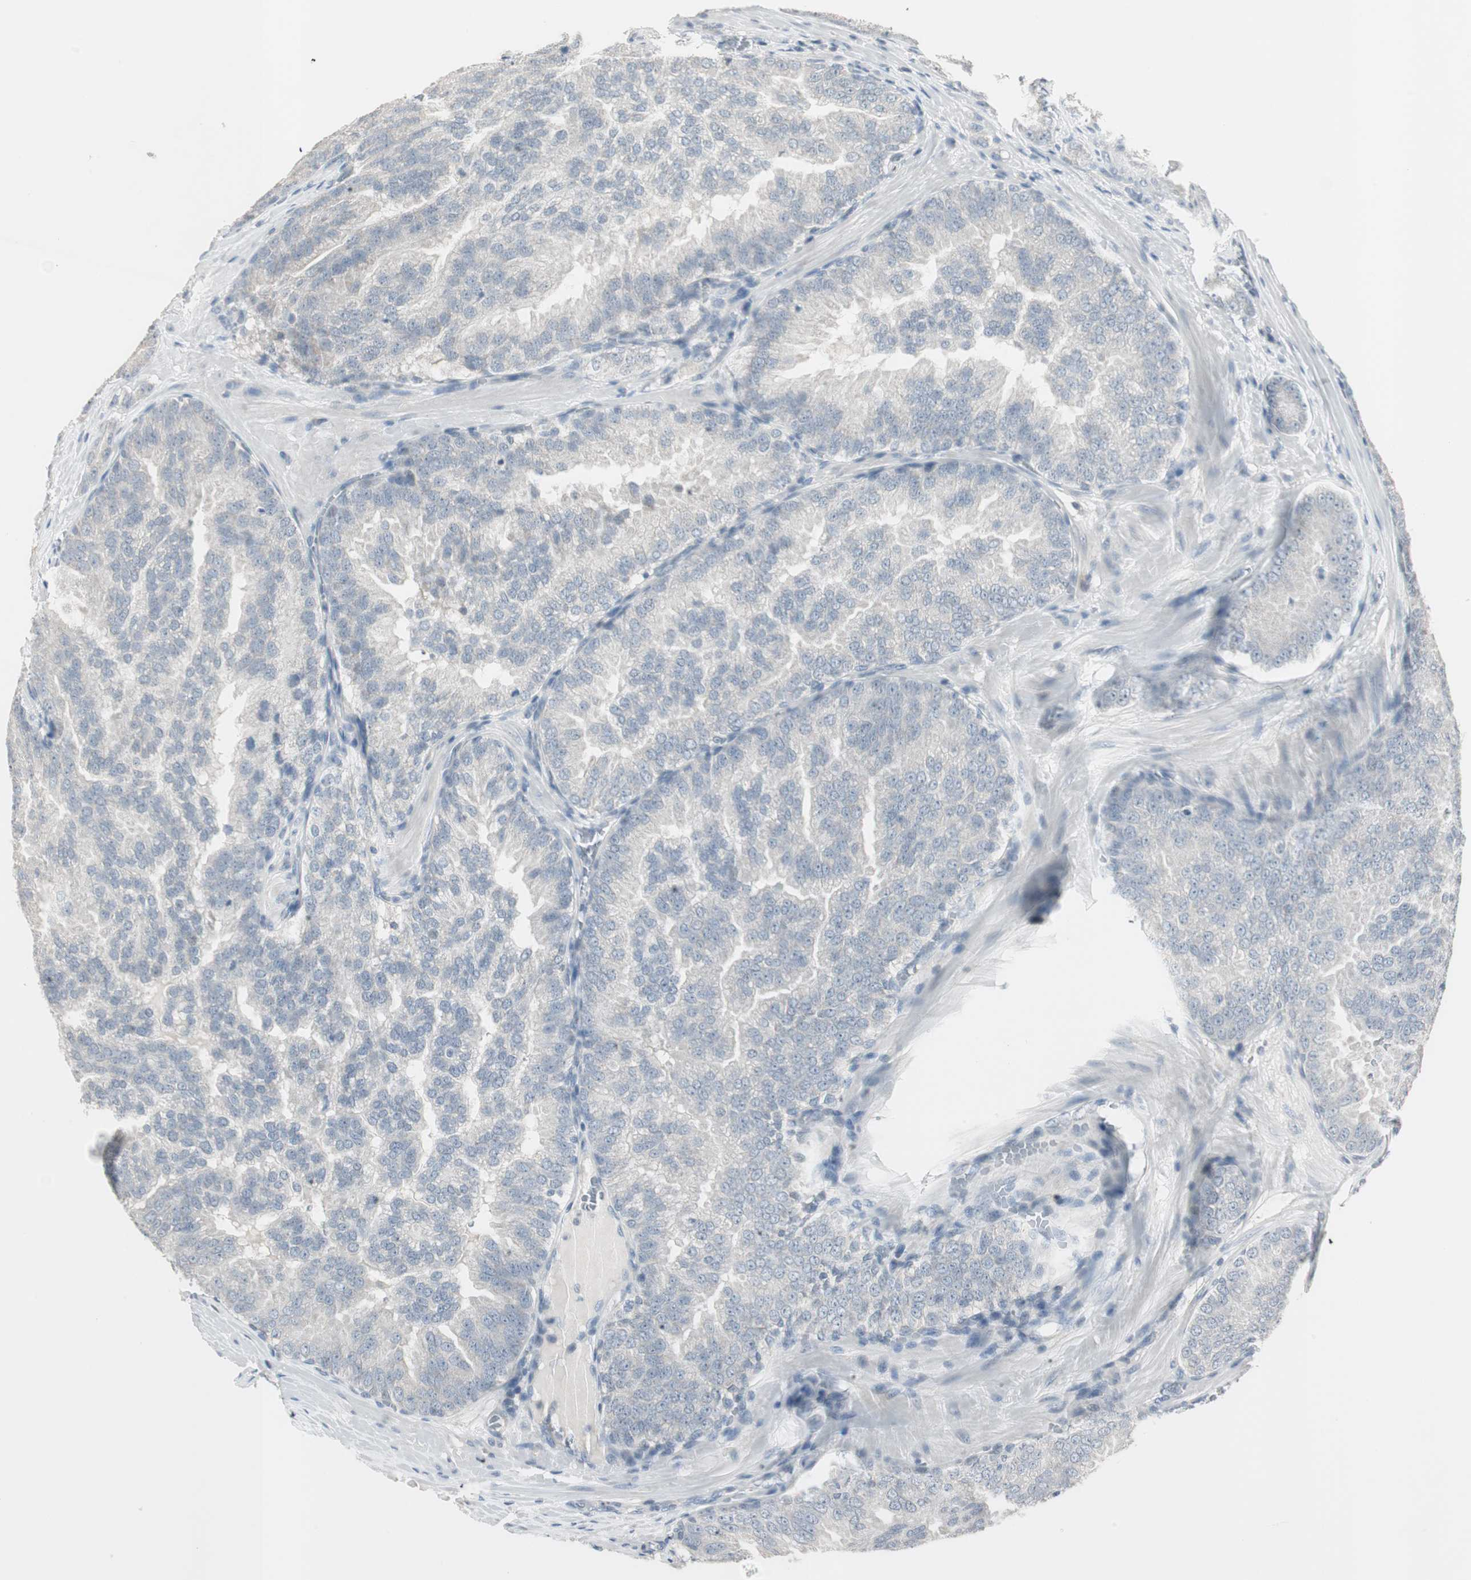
{"staining": {"intensity": "negative", "quantity": "none", "location": "none"}, "tissue": "prostate cancer", "cell_type": "Tumor cells", "image_type": "cancer", "snomed": [{"axis": "morphology", "description": "Adenocarcinoma, High grade"}, {"axis": "topography", "description": "Prostate"}], "caption": "The histopathology image reveals no staining of tumor cells in prostate high-grade adenocarcinoma.", "gene": "PDZK1", "patient": {"sex": "male", "age": 64}}